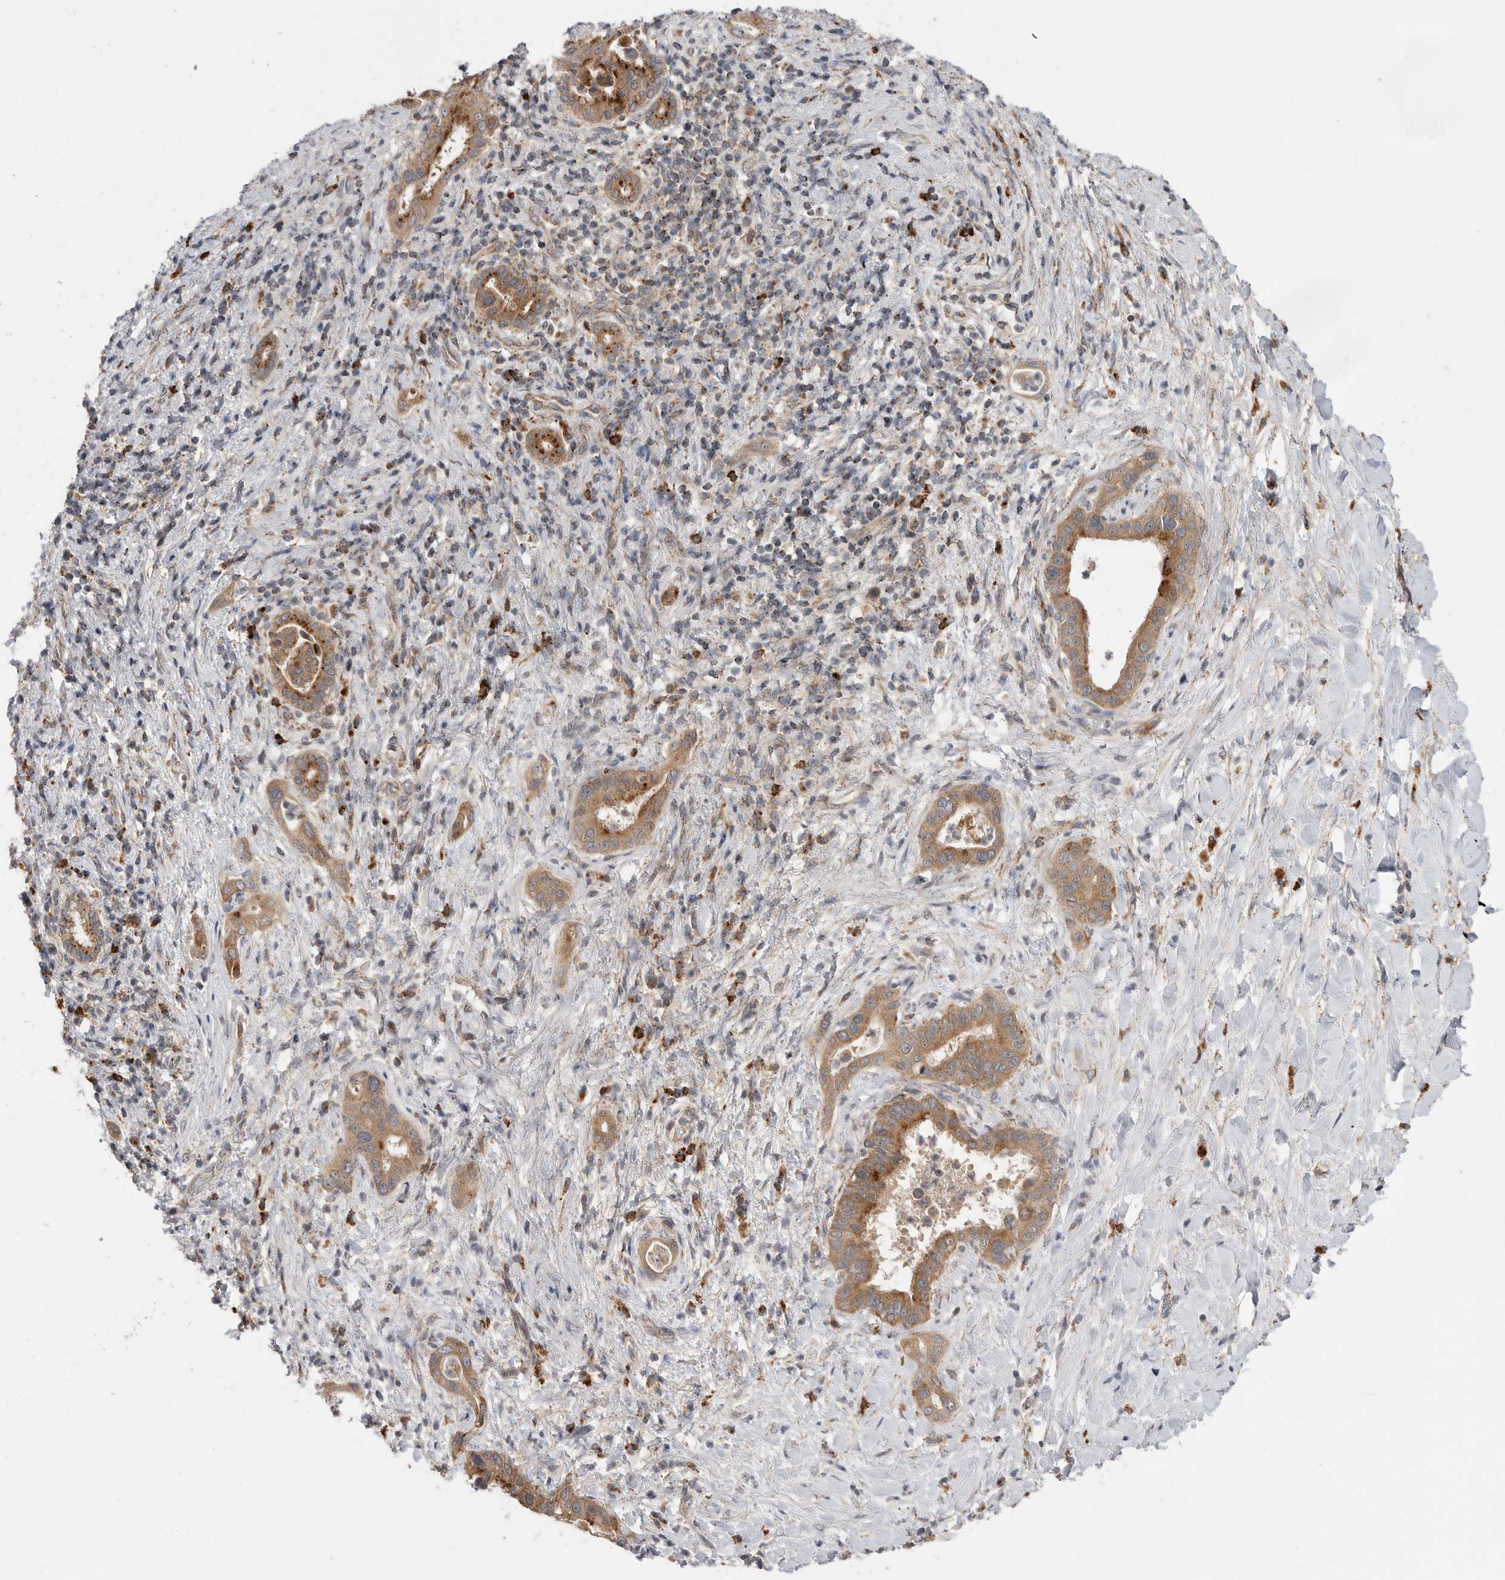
{"staining": {"intensity": "moderate", "quantity": ">75%", "location": "cytoplasmic/membranous"}, "tissue": "liver cancer", "cell_type": "Tumor cells", "image_type": "cancer", "snomed": [{"axis": "morphology", "description": "Cholangiocarcinoma"}, {"axis": "topography", "description": "Liver"}], "caption": "Cholangiocarcinoma (liver) stained with DAB (3,3'-diaminobenzidine) immunohistochemistry displays medium levels of moderate cytoplasmic/membranous positivity in approximately >75% of tumor cells. (DAB (3,3'-diaminobenzidine) IHC, brown staining for protein, blue staining for nuclei).", "gene": "GALNS", "patient": {"sex": "female", "age": 54}}